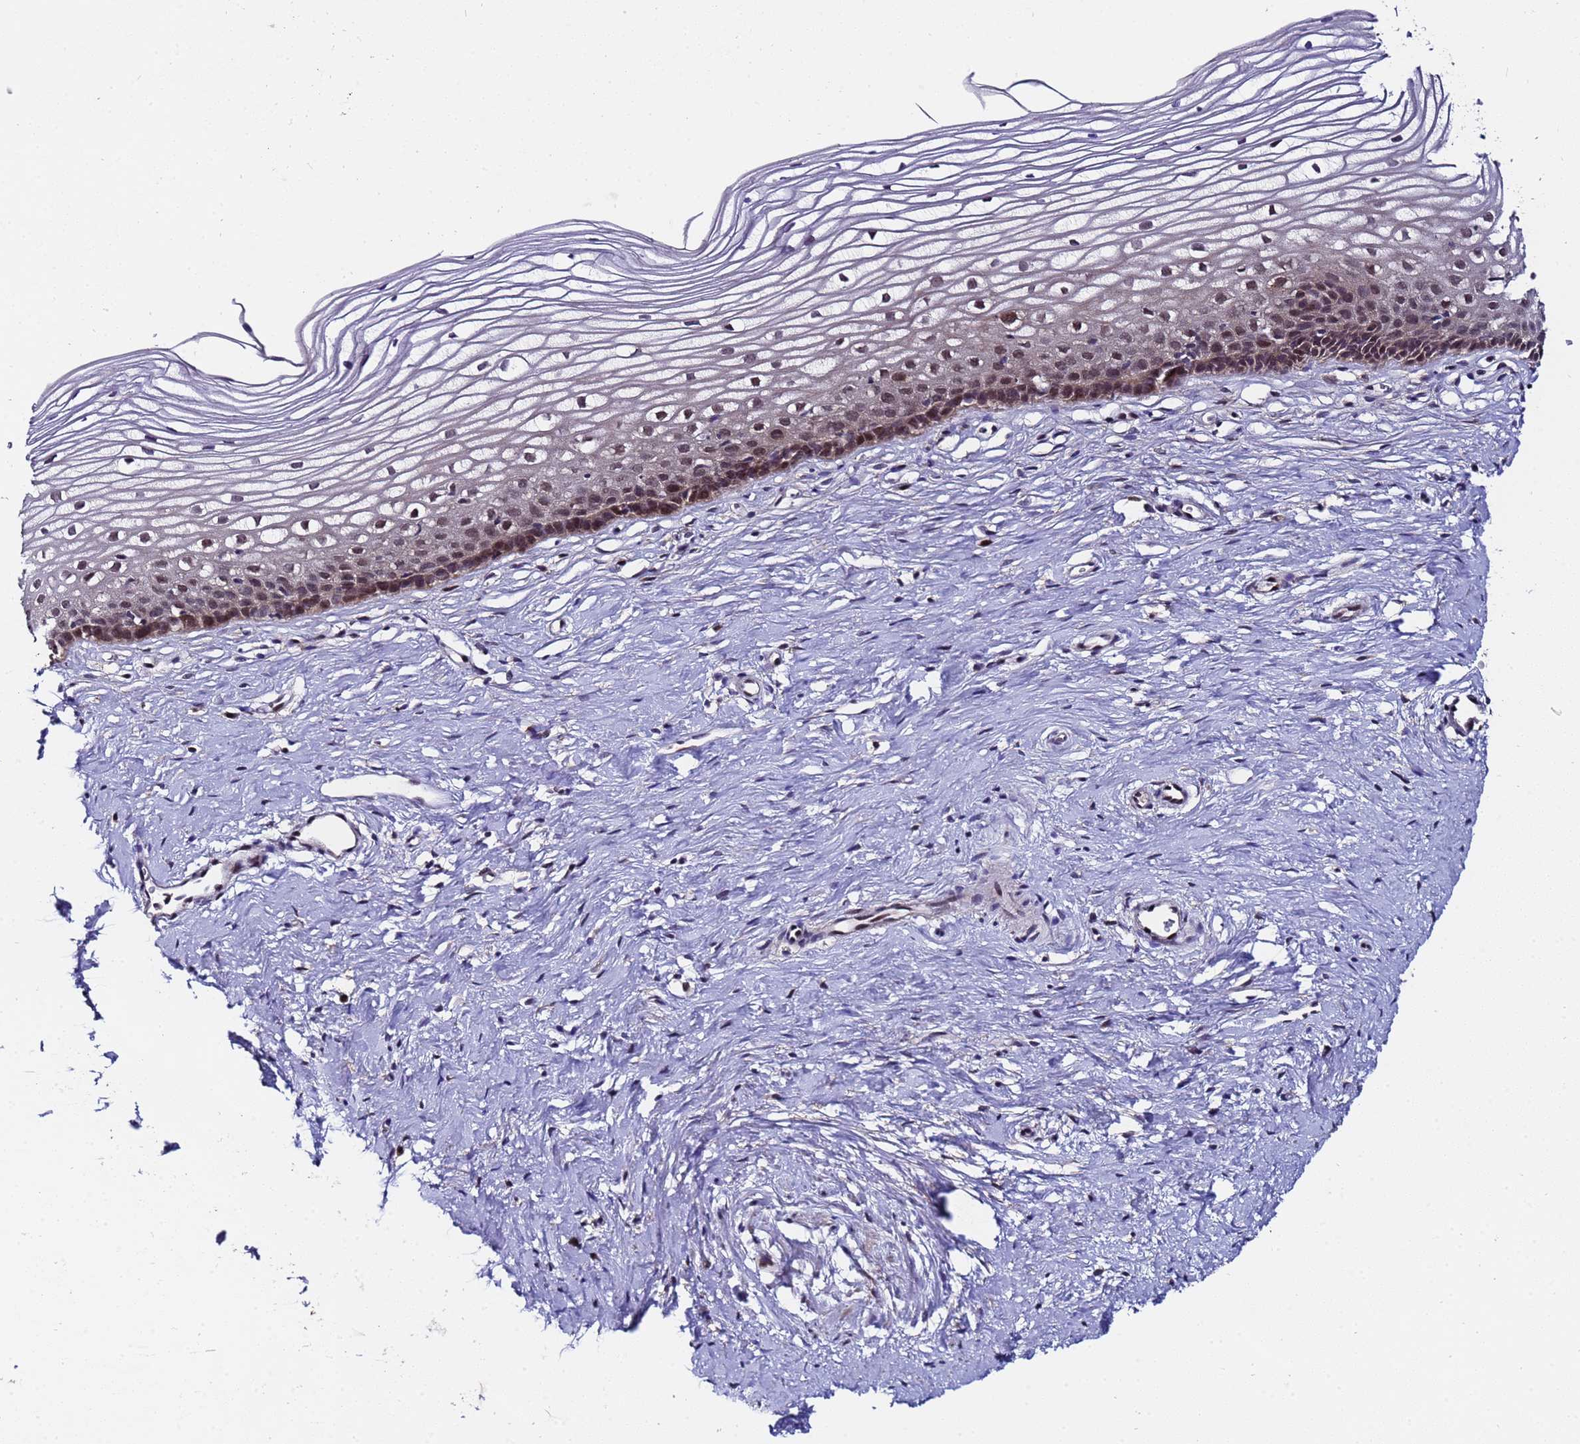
{"staining": {"intensity": "moderate", "quantity": "25%-75%", "location": "cytoplasmic/membranous,nuclear"}, "tissue": "cervix", "cell_type": "Glandular cells", "image_type": "normal", "snomed": [{"axis": "morphology", "description": "Normal tissue, NOS"}, {"axis": "topography", "description": "Cervix"}], "caption": "Glandular cells display medium levels of moderate cytoplasmic/membranous,nuclear staining in approximately 25%-75% of cells in normal cervix. The staining is performed using DAB brown chromogen to label protein expression. The nuclei are counter-stained blue using hematoxylin.", "gene": "ANAPC13", "patient": {"sex": "female", "age": 40}}